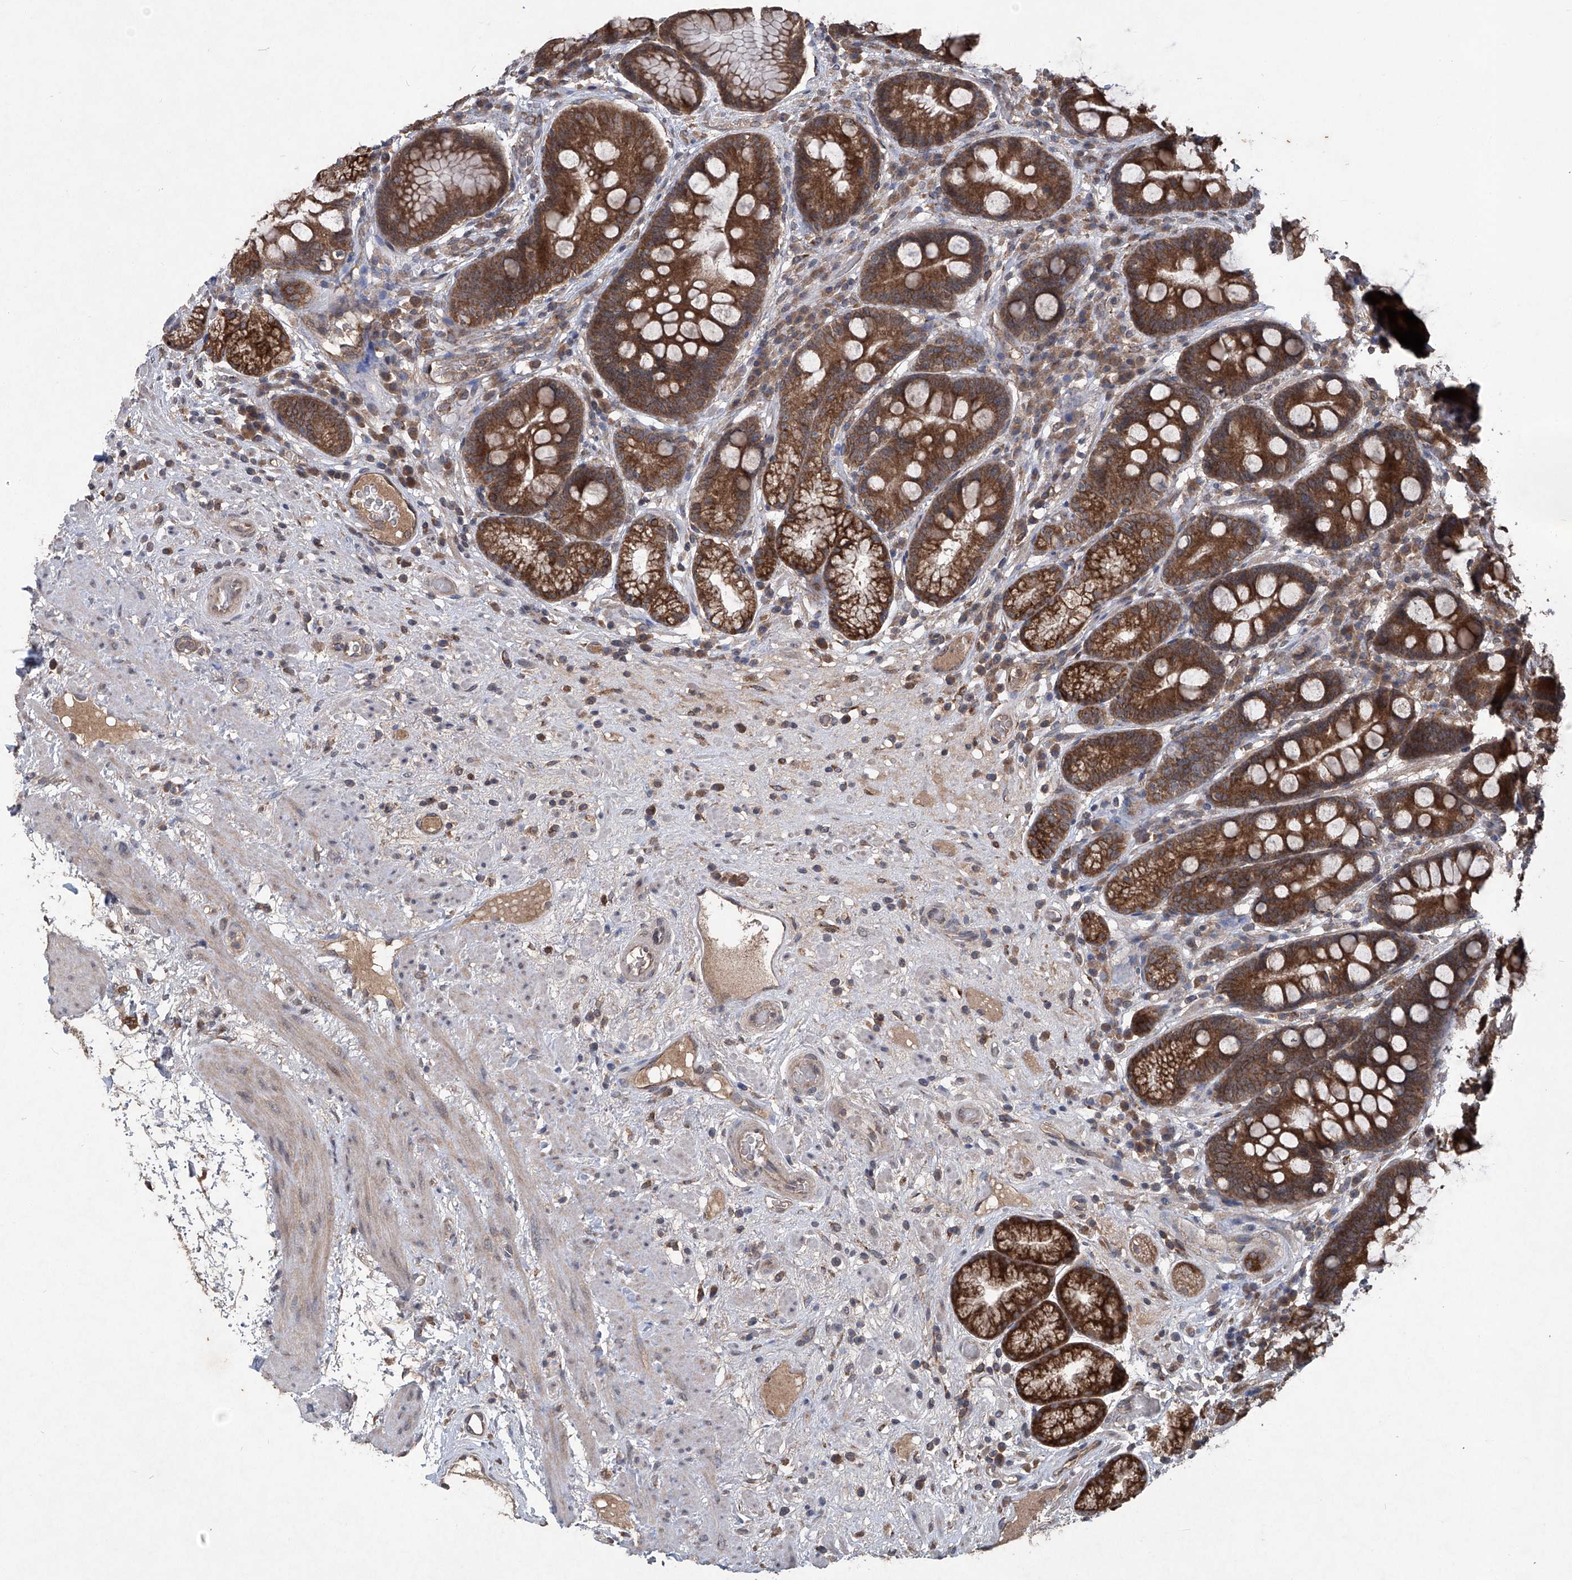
{"staining": {"intensity": "strong", "quantity": ">75%", "location": "cytoplasmic/membranous"}, "tissue": "stomach", "cell_type": "Glandular cells", "image_type": "normal", "snomed": [{"axis": "morphology", "description": "Normal tissue, NOS"}, {"axis": "topography", "description": "Stomach"}], "caption": "Strong cytoplasmic/membranous staining is seen in about >75% of glandular cells in benign stomach.", "gene": "SUMF2", "patient": {"sex": "male", "age": 57}}